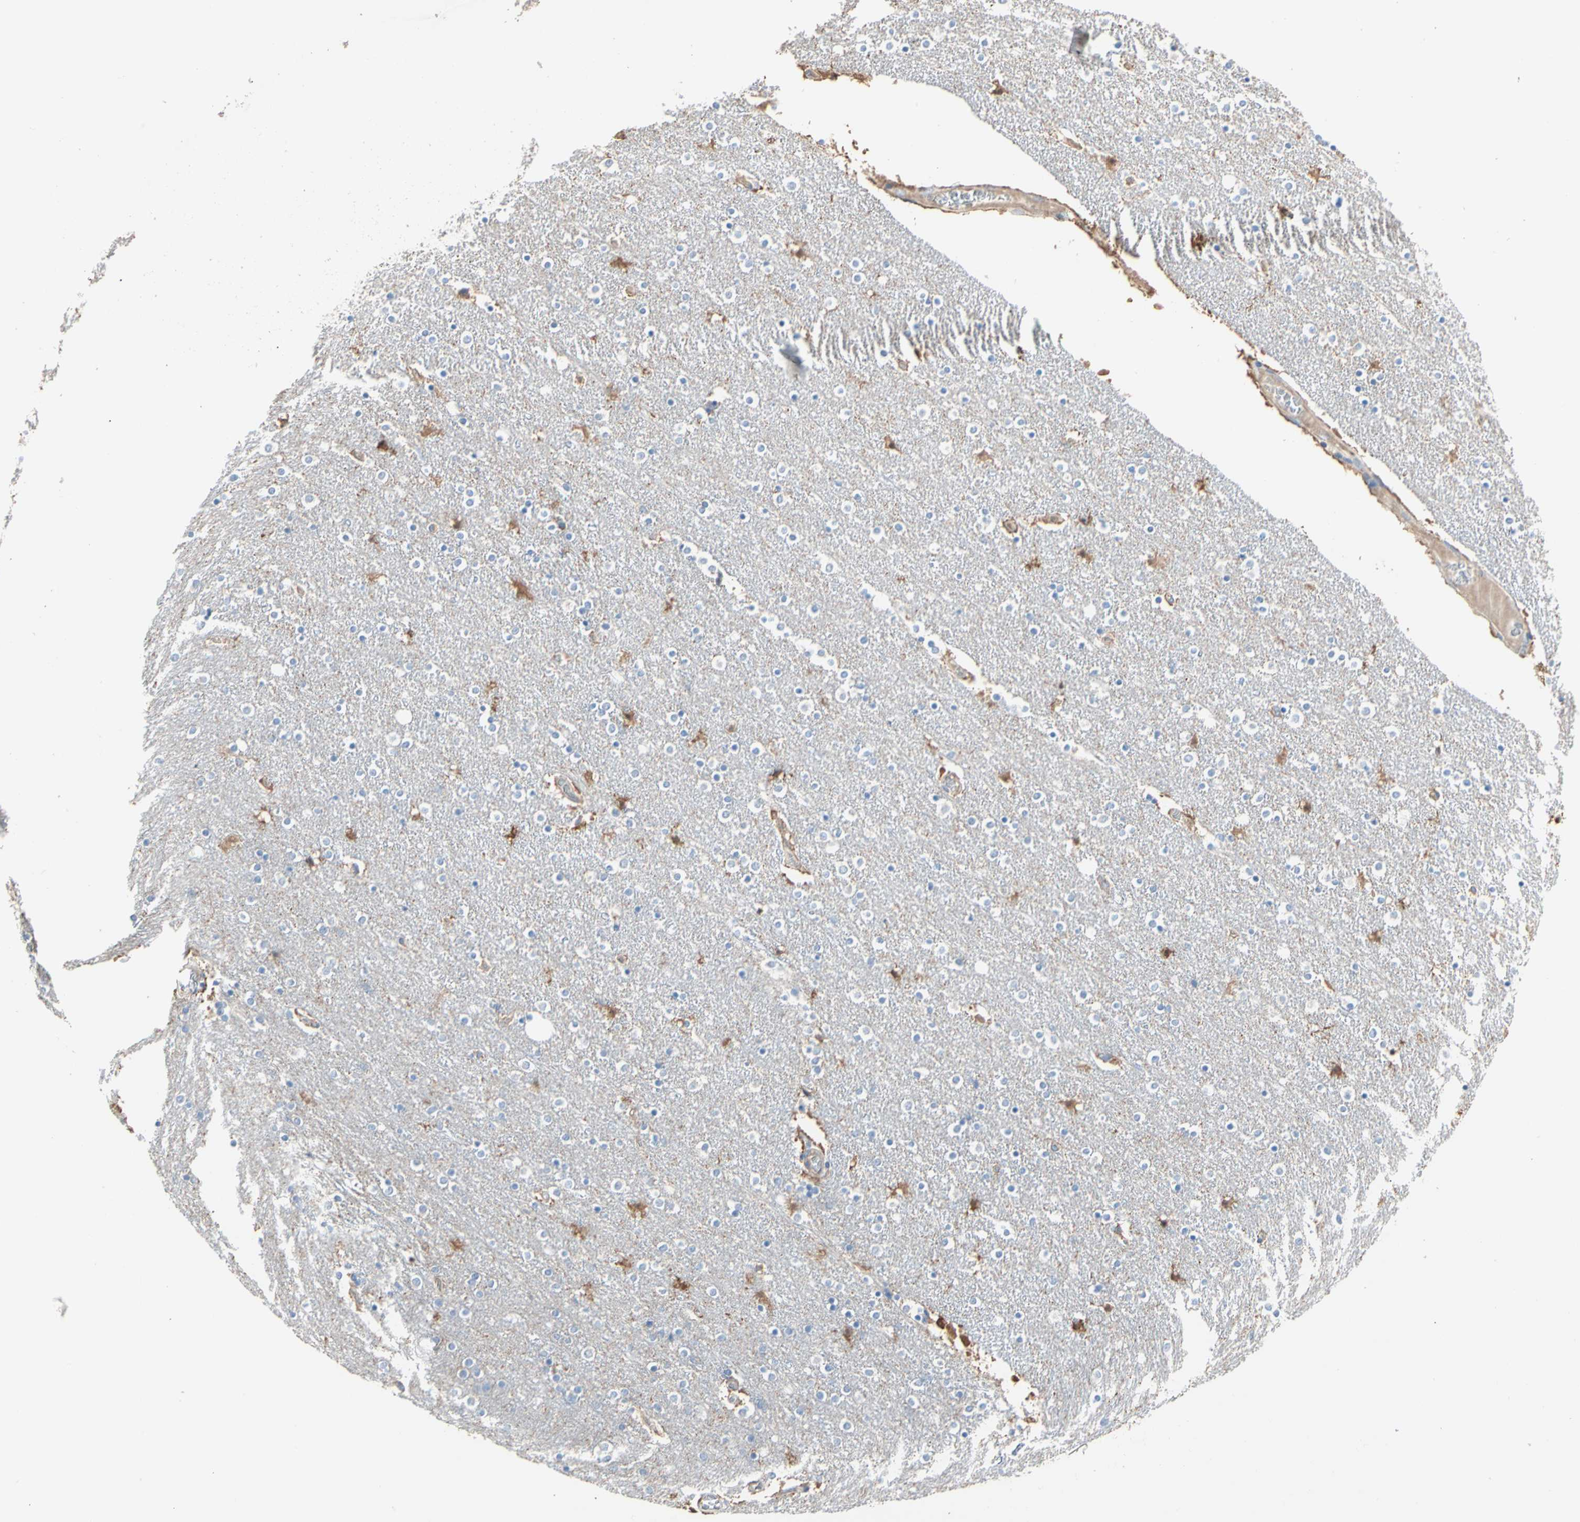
{"staining": {"intensity": "moderate", "quantity": "<25%", "location": "cytoplasmic/membranous"}, "tissue": "caudate", "cell_type": "Glial cells", "image_type": "normal", "snomed": [{"axis": "morphology", "description": "Normal tissue, NOS"}, {"axis": "topography", "description": "Lateral ventricle wall"}], "caption": "A histopathology image showing moderate cytoplasmic/membranous positivity in approximately <25% of glial cells in unremarkable caudate, as visualized by brown immunohistochemical staining.", "gene": "BBOX1", "patient": {"sex": "female", "age": 54}}